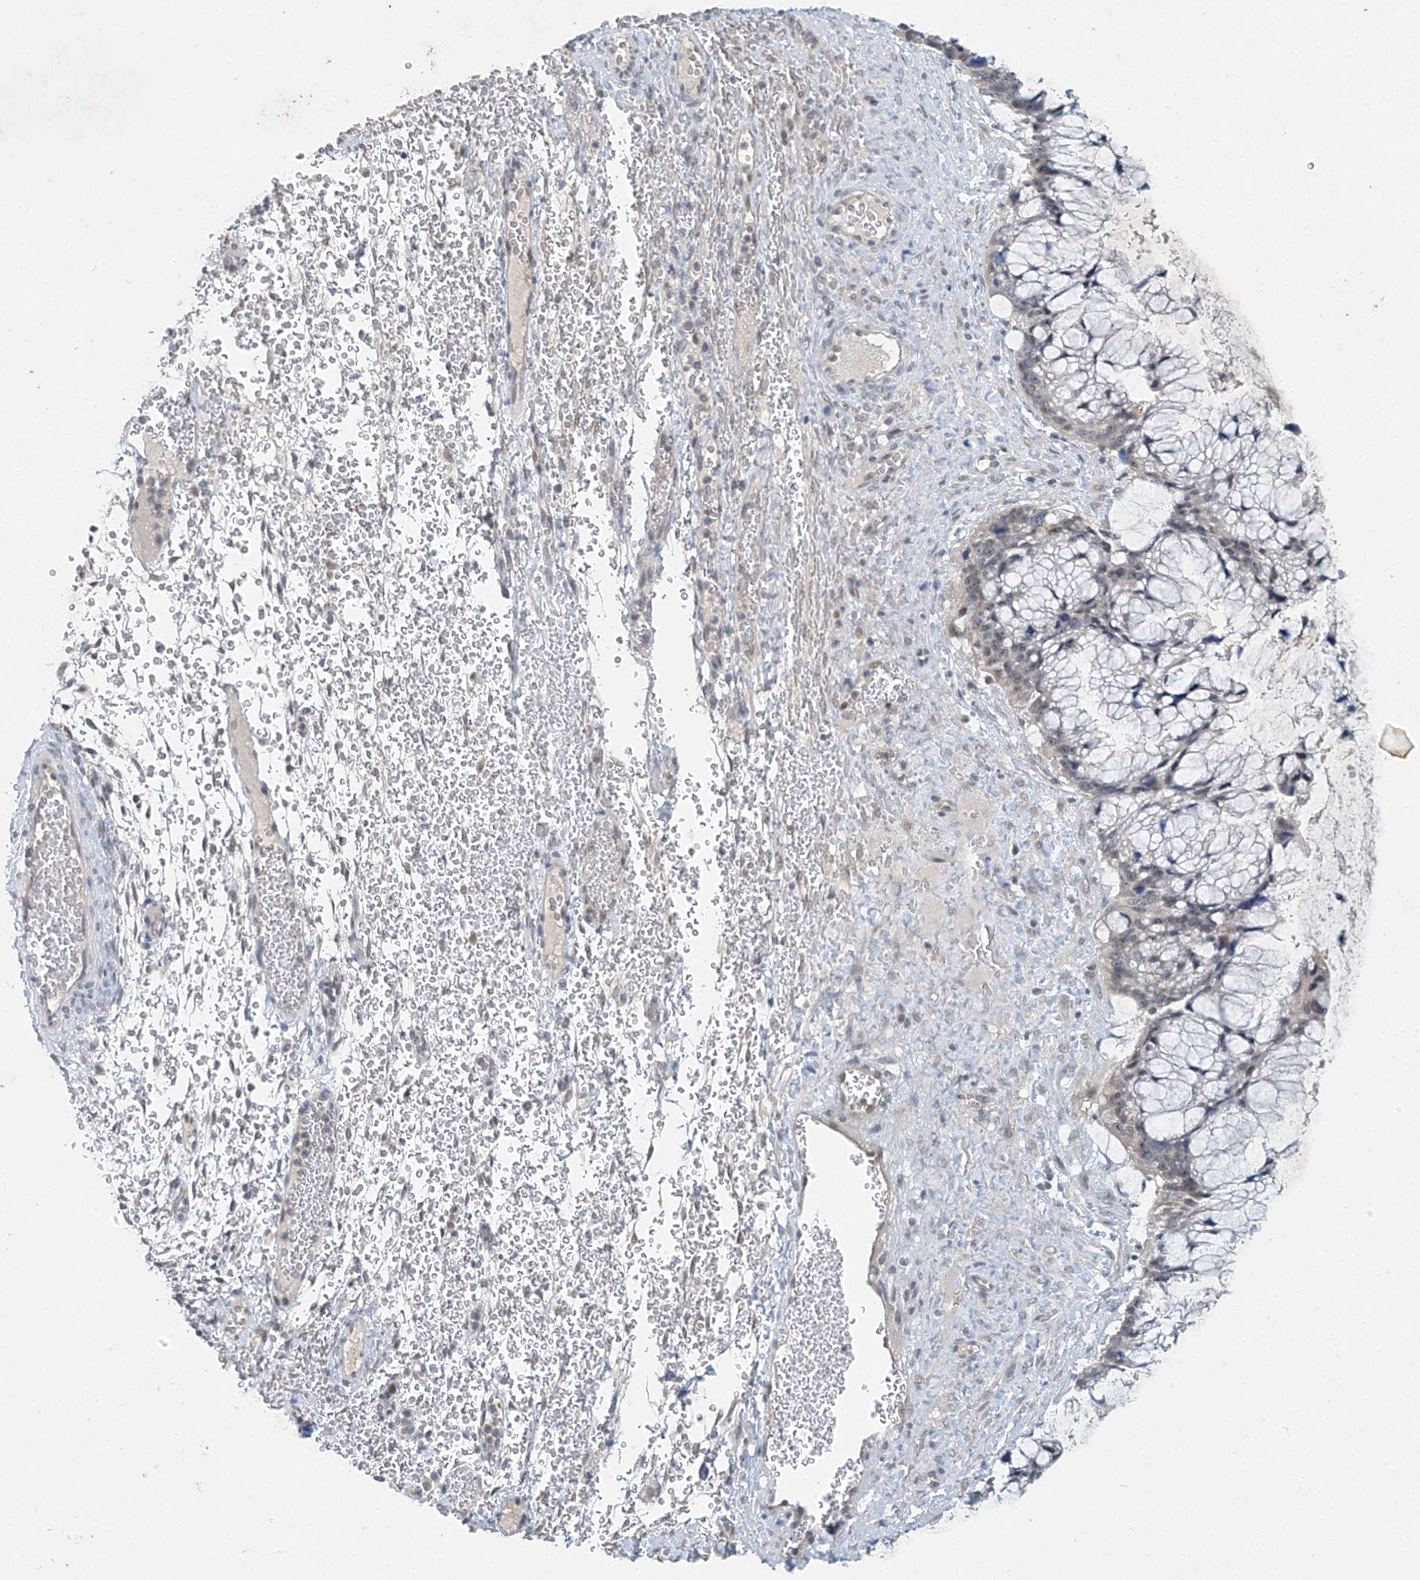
{"staining": {"intensity": "weak", "quantity": "<25%", "location": "cytoplasmic/membranous"}, "tissue": "ovarian cancer", "cell_type": "Tumor cells", "image_type": "cancer", "snomed": [{"axis": "morphology", "description": "Cystadenocarcinoma, mucinous, NOS"}, {"axis": "topography", "description": "Ovary"}], "caption": "Immunohistochemistry (IHC) image of neoplastic tissue: ovarian cancer stained with DAB demonstrates no significant protein expression in tumor cells. (DAB (3,3'-diaminobenzidine) IHC with hematoxylin counter stain).", "gene": "TAF8", "patient": {"sex": "female", "age": 37}}